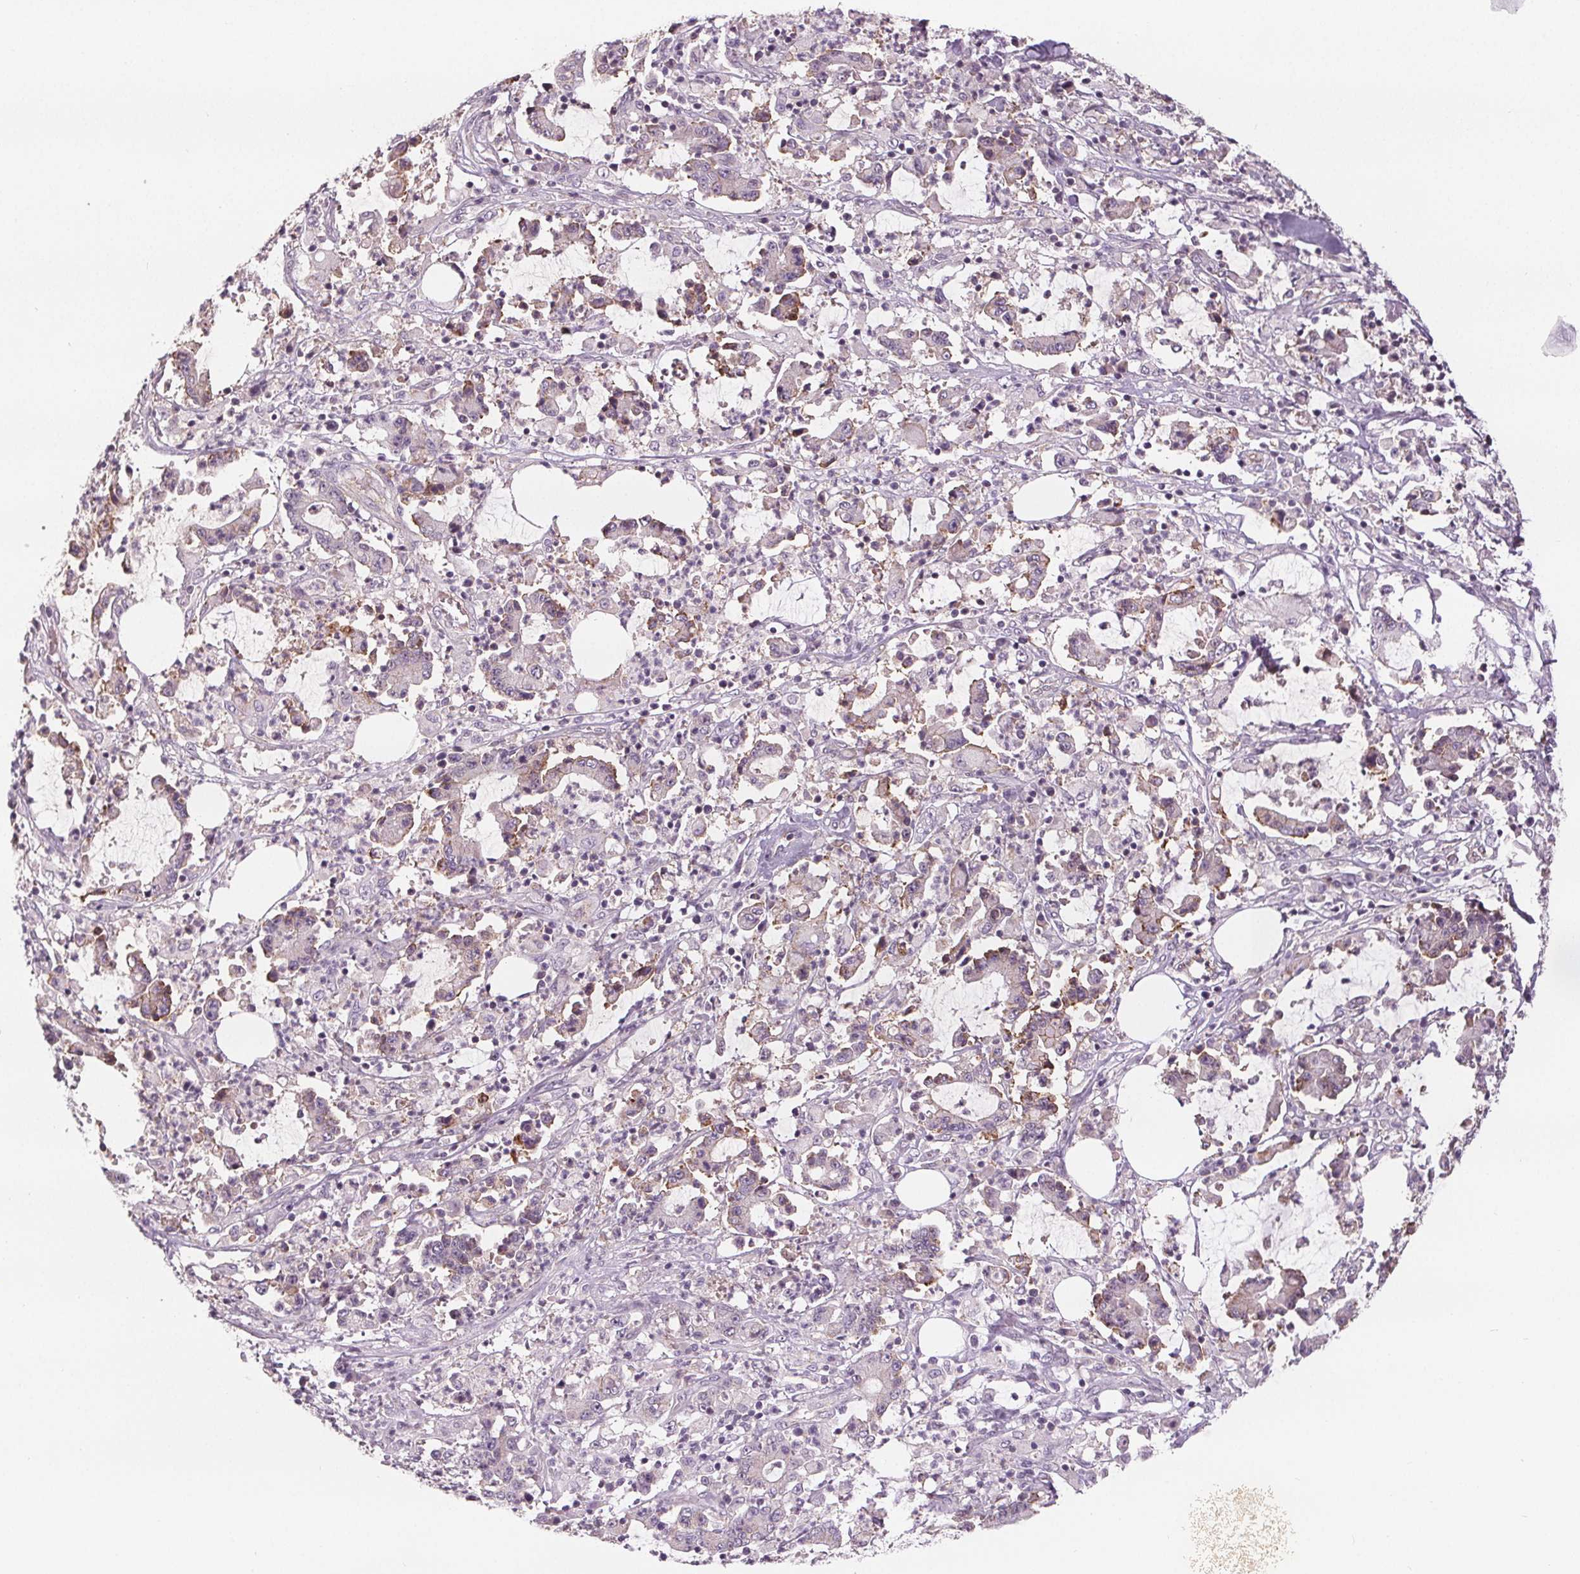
{"staining": {"intensity": "negative", "quantity": "none", "location": "none"}, "tissue": "stomach cancer", "cell_type": "Tumor cells", "image_type": "cancer", "snomed": [{"axis": "morphology", "description": "Adenocarcinoma, NOS"}, {"axis": "topography", "description": "Stomach, upper"}], "caption": "Tumor cells are negative for protein expression in human stomach cancer.", "gene": "ATP1A1", "patient": {"sex": "male", "age": 68}}